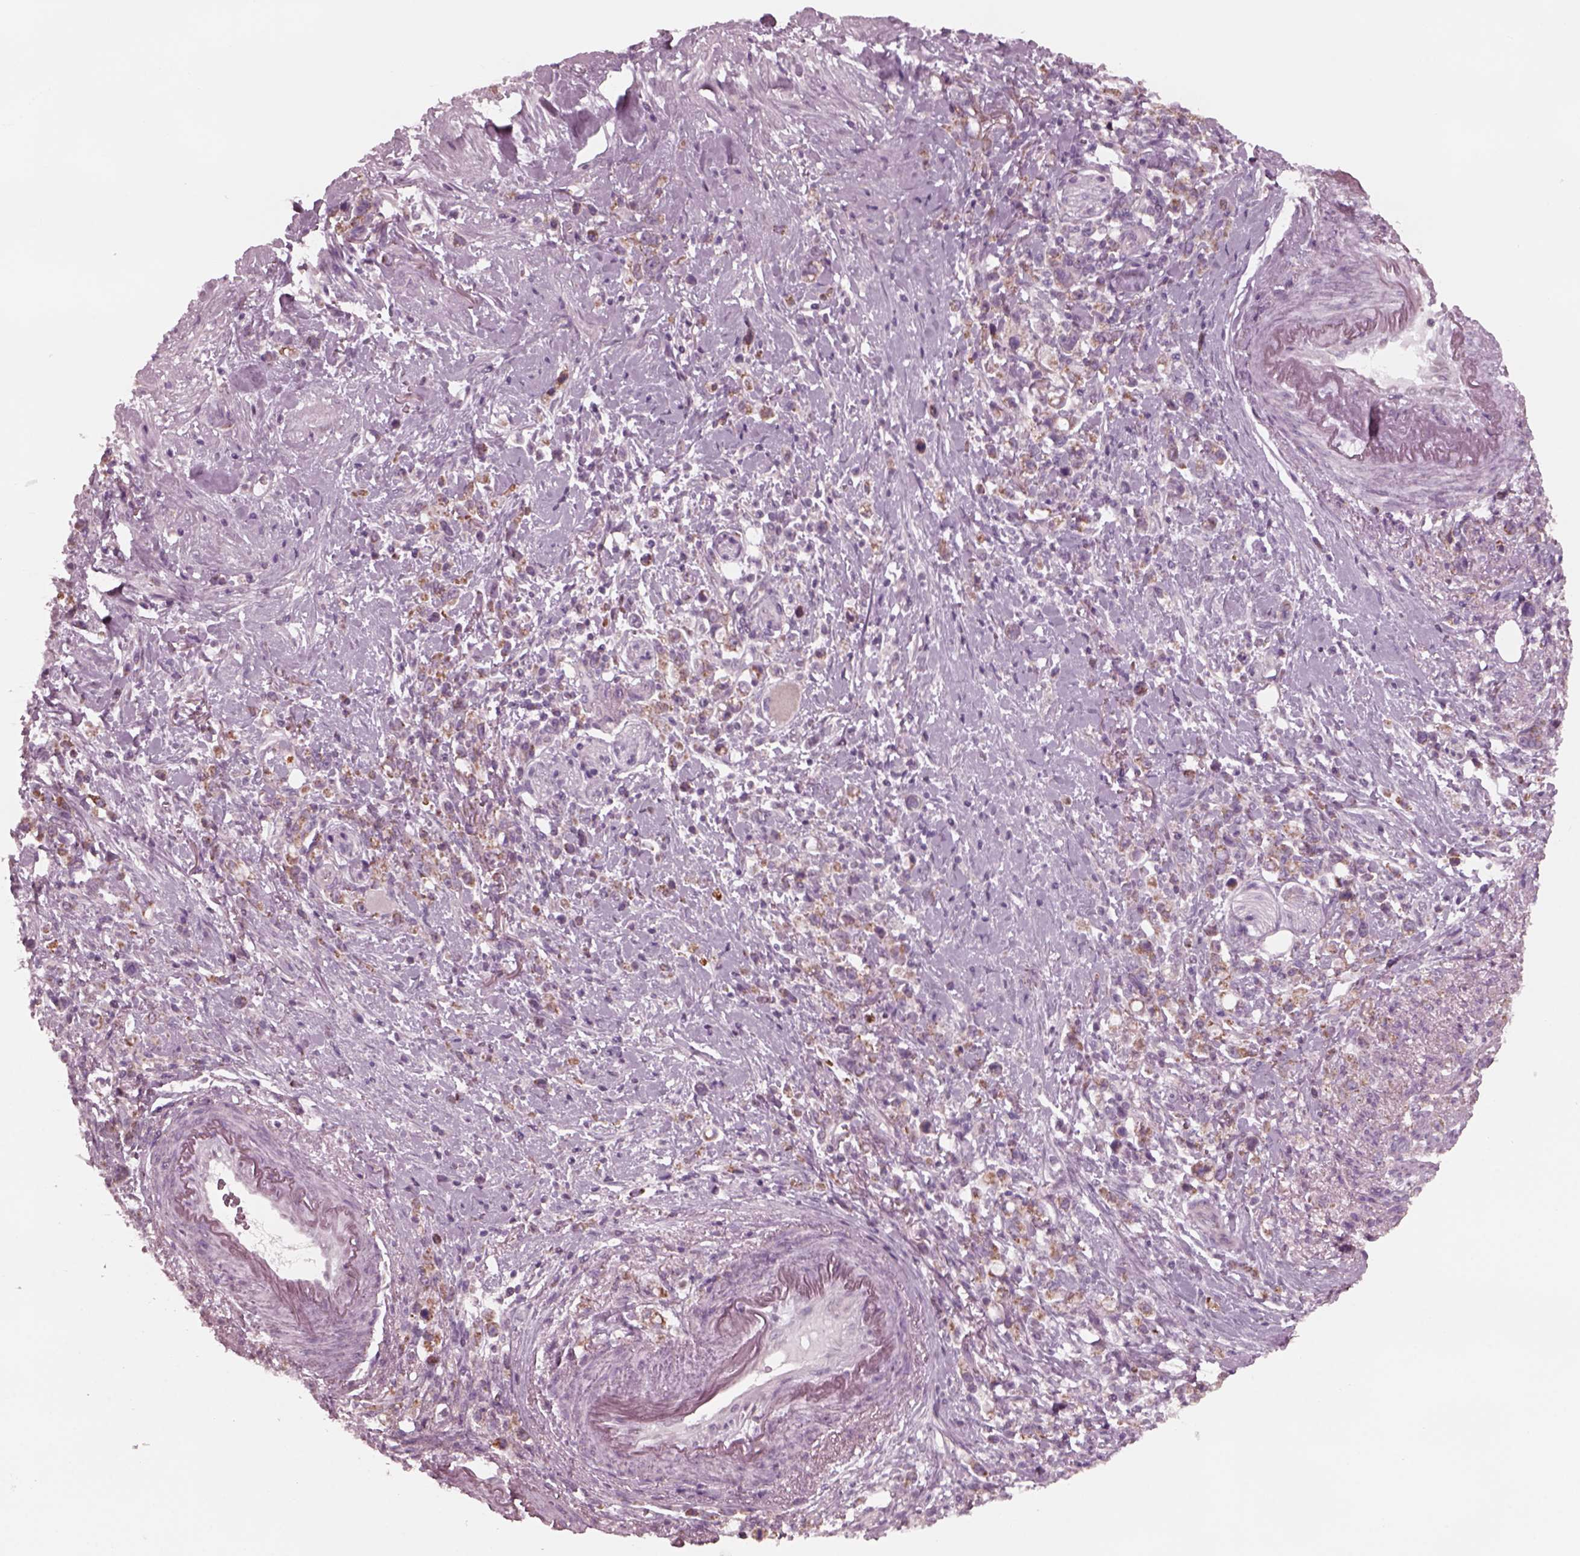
{"staining": {"intensity": "moderate", "quantity": "25%-75%", "location": "cytoplasmic/membranous"}, "tissue": "stomach cancer", "cell_type": "Tumor cells", "image_type": "cancer", "snomed": [{"axis": "morphology", "description": "Adenocarcinoma, NOS"}, {"axis": "topography", "description": "Stomach"}], "caption": "Stomach adenocarcinoma stained with IHC reveals moderate cytoplasmic/membranous expression in about 25%-75% of tumor cells.", "gene": "CELSR3", "patient": {"sex": "male", "age": 63}}